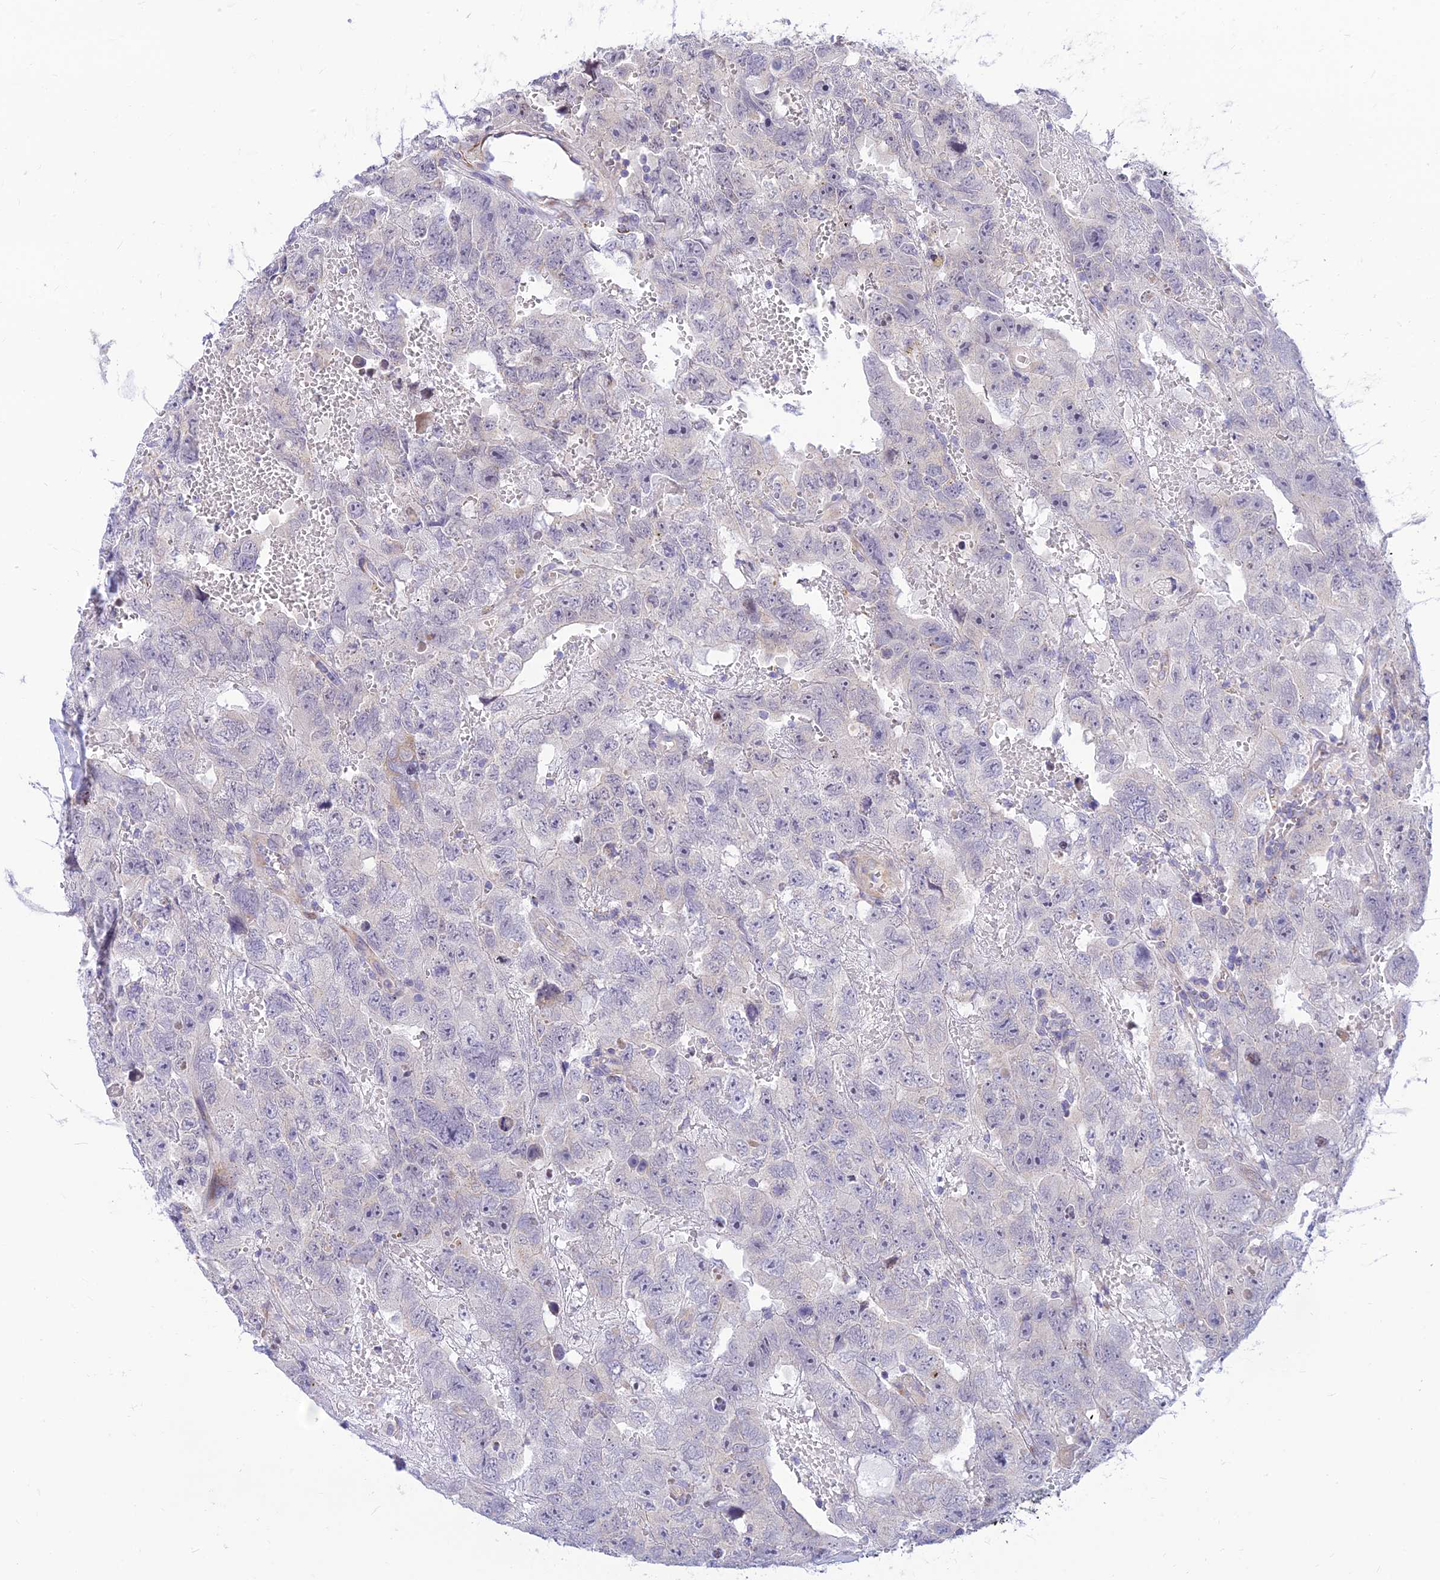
{"staining": {"intensity": "negative", "quantity": "none", "location": "none"}, "tissue": "testis cancer", "cell_type": "Tumor cells", "image_type": "cancer", "snomed": [{"axis": "morphology", "description": "Carcinoma, Embryonal, NOS"}, {"axis": "topography", "description": "Testis"}], "caption": "IHC micrograph of testis cancer stained for a protein (brown), which reveals no expression in tumor cells.", "gene": "FAM186B", "patient": {"sex": "male", "age": 45}}